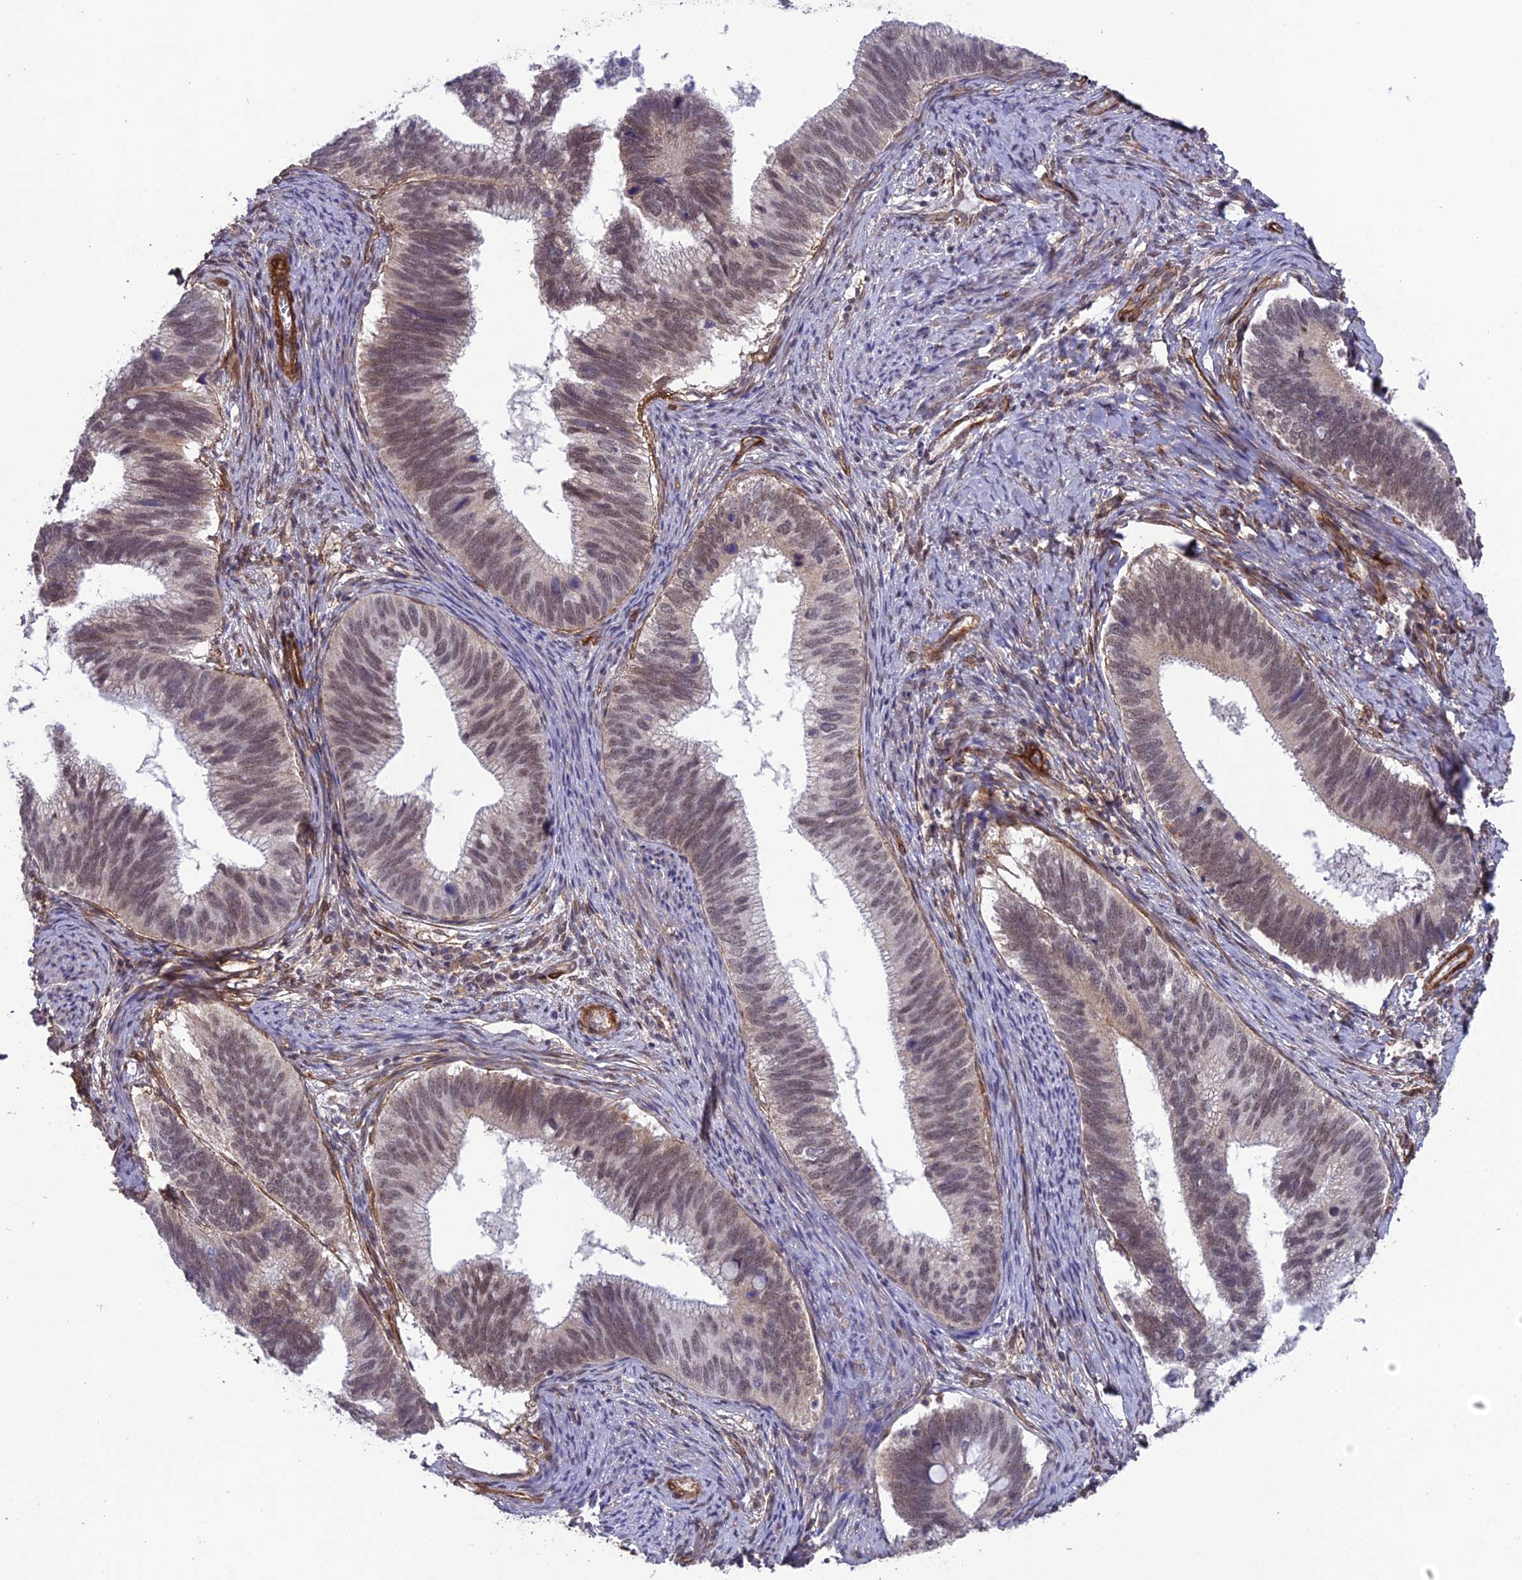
{"staining": {"intensity": "weak", "quantity": ">75%", "location": "nuclear"}, "tissue": "cervical cancer", "cell_type": "Tumor cells", "image_type": "cancer", "snomed": [{"axis": "morphology", "description": "Adenocarcinoma, NOS"}, {"axis": "topography", "description": "Cervix"}], "caption": "An image of human adenocarcinoma (cervical) stained for a protein reveals weak nuclear brown staining in tumor cells.", "gene": "TNS1", "patient": {"sex": "female", "age": 42}}